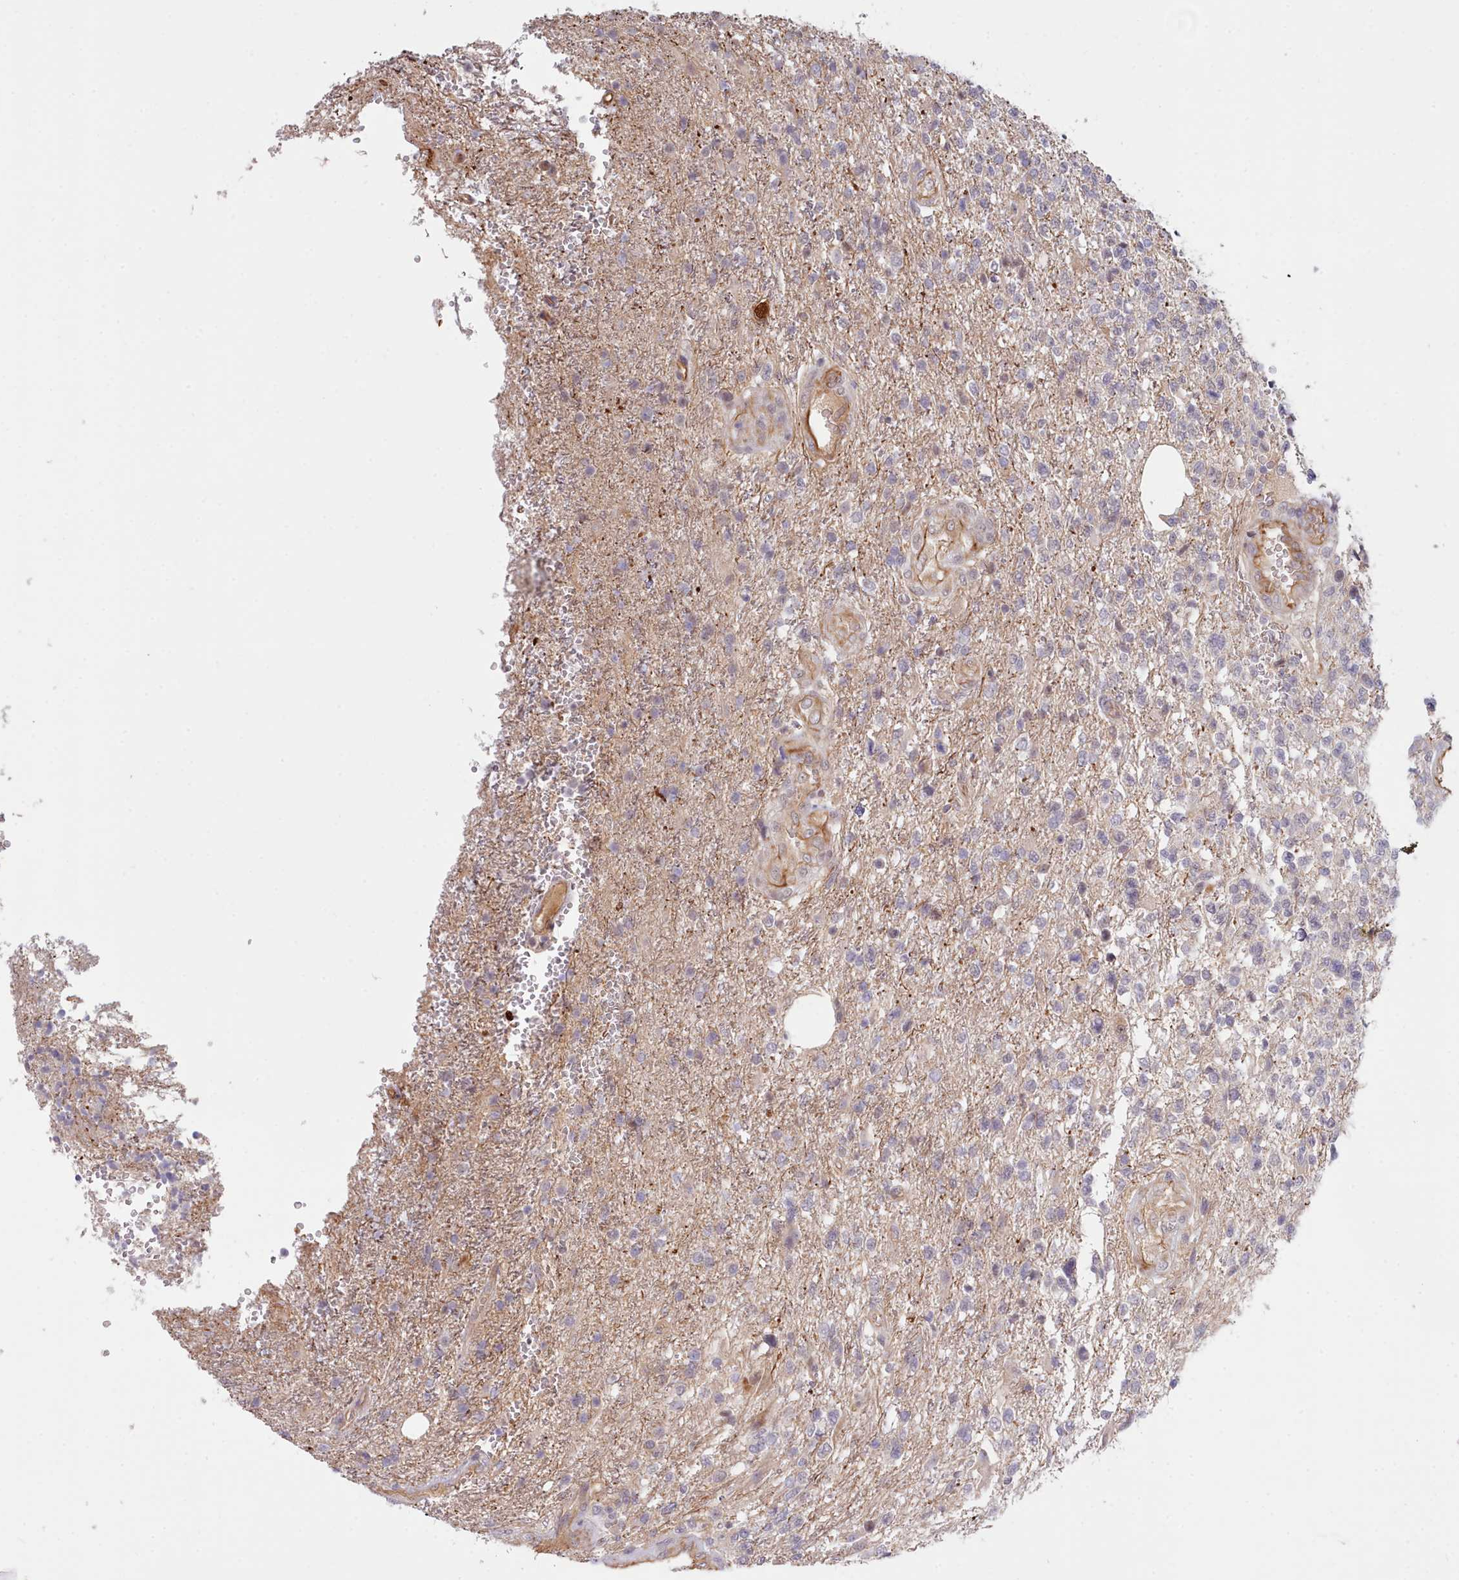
{"staining": {"intensity": "weak", "quantity": "<25%", "location": "cytoplasmic/membranous"}, "tissue": "glioma", "cell_type": "Tumor cells", "image_type": "cancer", "snomed": [{"axis": "morphology", "description": "Glioma, malignant, High grade"}, {"axis": "topography", "description": "Brain"}], "caption": "Immunohistochemical staining of human glioma displays no significant staining in tumor cells. Nuclei are stained in blue.", "gene": "ZC3H13", "patient": {"sex": "male", "age": 56}}